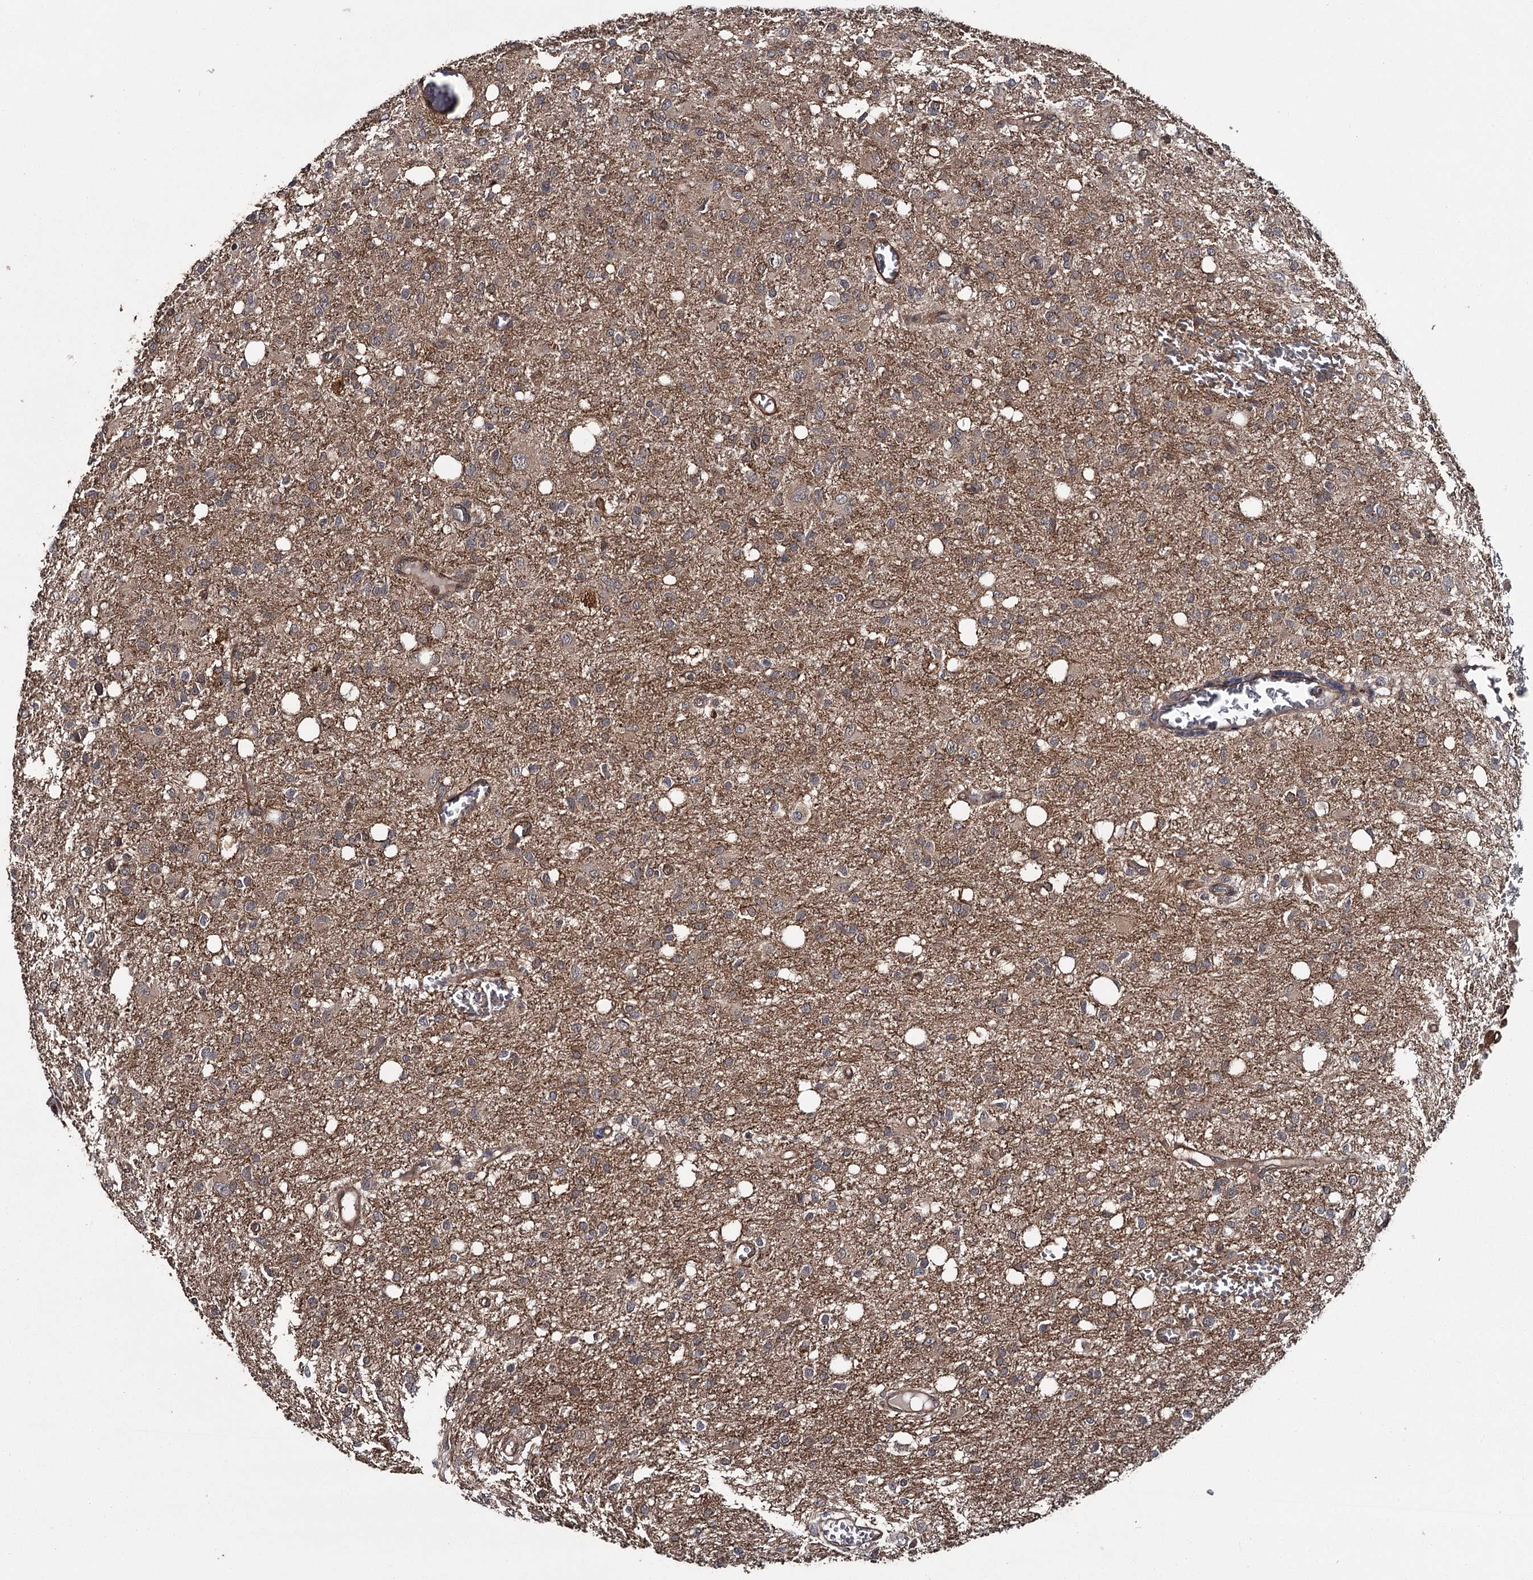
{"staining": {"intensity": "moderate", "quantity": "<25%", "location": "cytoplasmic/membranous"}, "tissue": "glioma", "cell_type": "Tumor cells", "image_type": "cancer", "snomed": [{"axis": "morphology", "description": "Glioma, malignant, High grade"}, {"axis": "topography", "description": "Brain"}], "caption": "Moderate cytoplasmic/membranous protein expression is appreciated in about <25% of tumor cells in malignant high-grade glioma.", "gene": "CDC42EP2", "patient": {"sex": "female", "age": 59}}